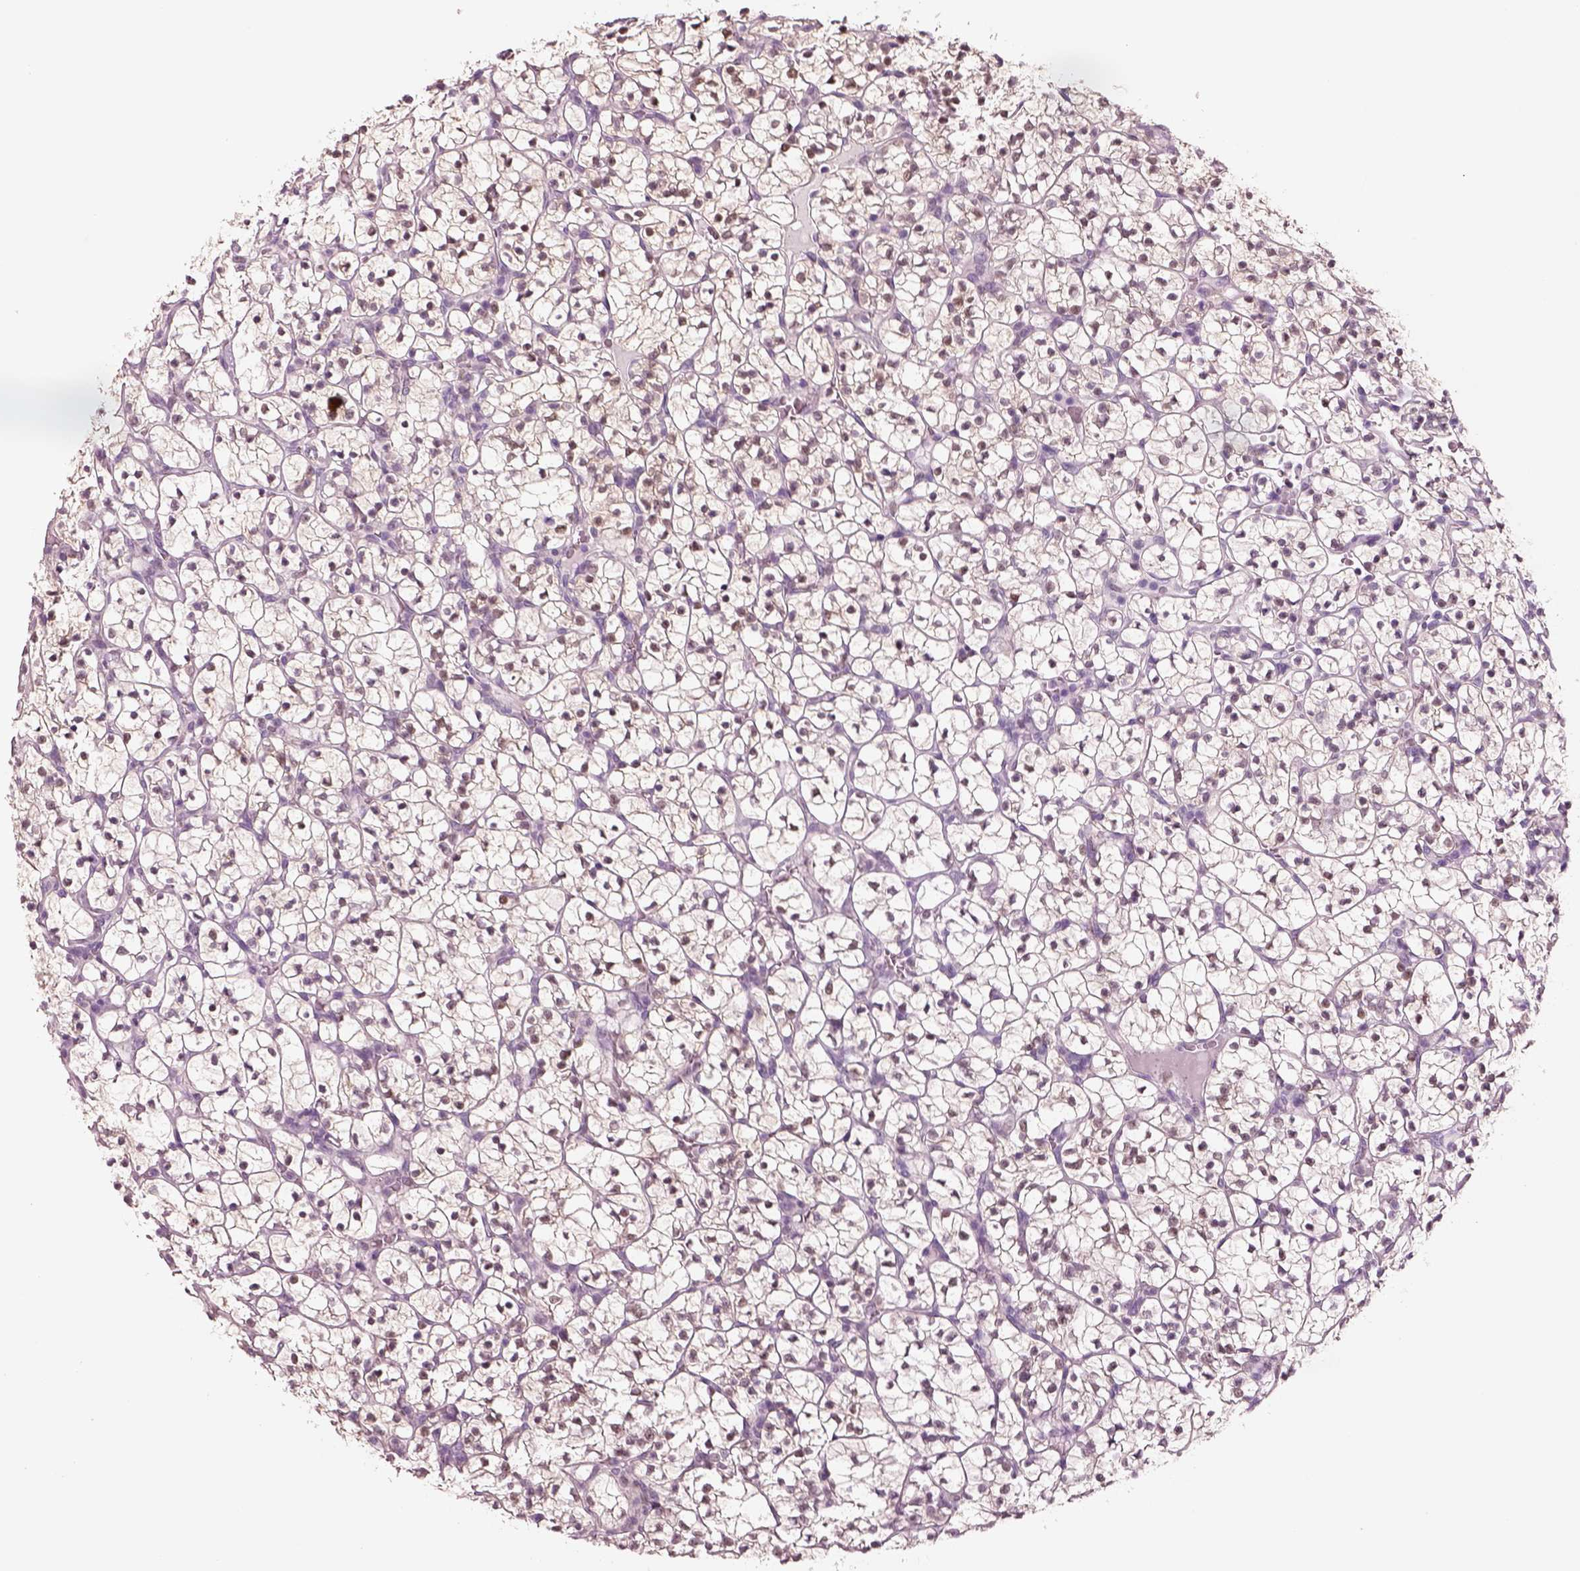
{"staining": {"intensity": "moderate", "quantity": ">75%", "location": "cytoplasmic/membranous,nuclear"}, "tissue": "renal cancer", "cell_type": "Tumor cells", "image_type": "cancer", "snomed": [{"axis": "morphology", "description": "Adenocarcinoma, NOS"}, {"axis": "topography", "description": "Kidney"}], "caption": "This histopathology image demonstrates immunohistochemistry (IHC) staining of human renal adenocarcinoma, with medium moderate cytoplasmic/membranous and nuclear staining in about >75% of tumor cells.", "gene": "ELSPBP1", "patient": {"sex": "female", "age": 89}}